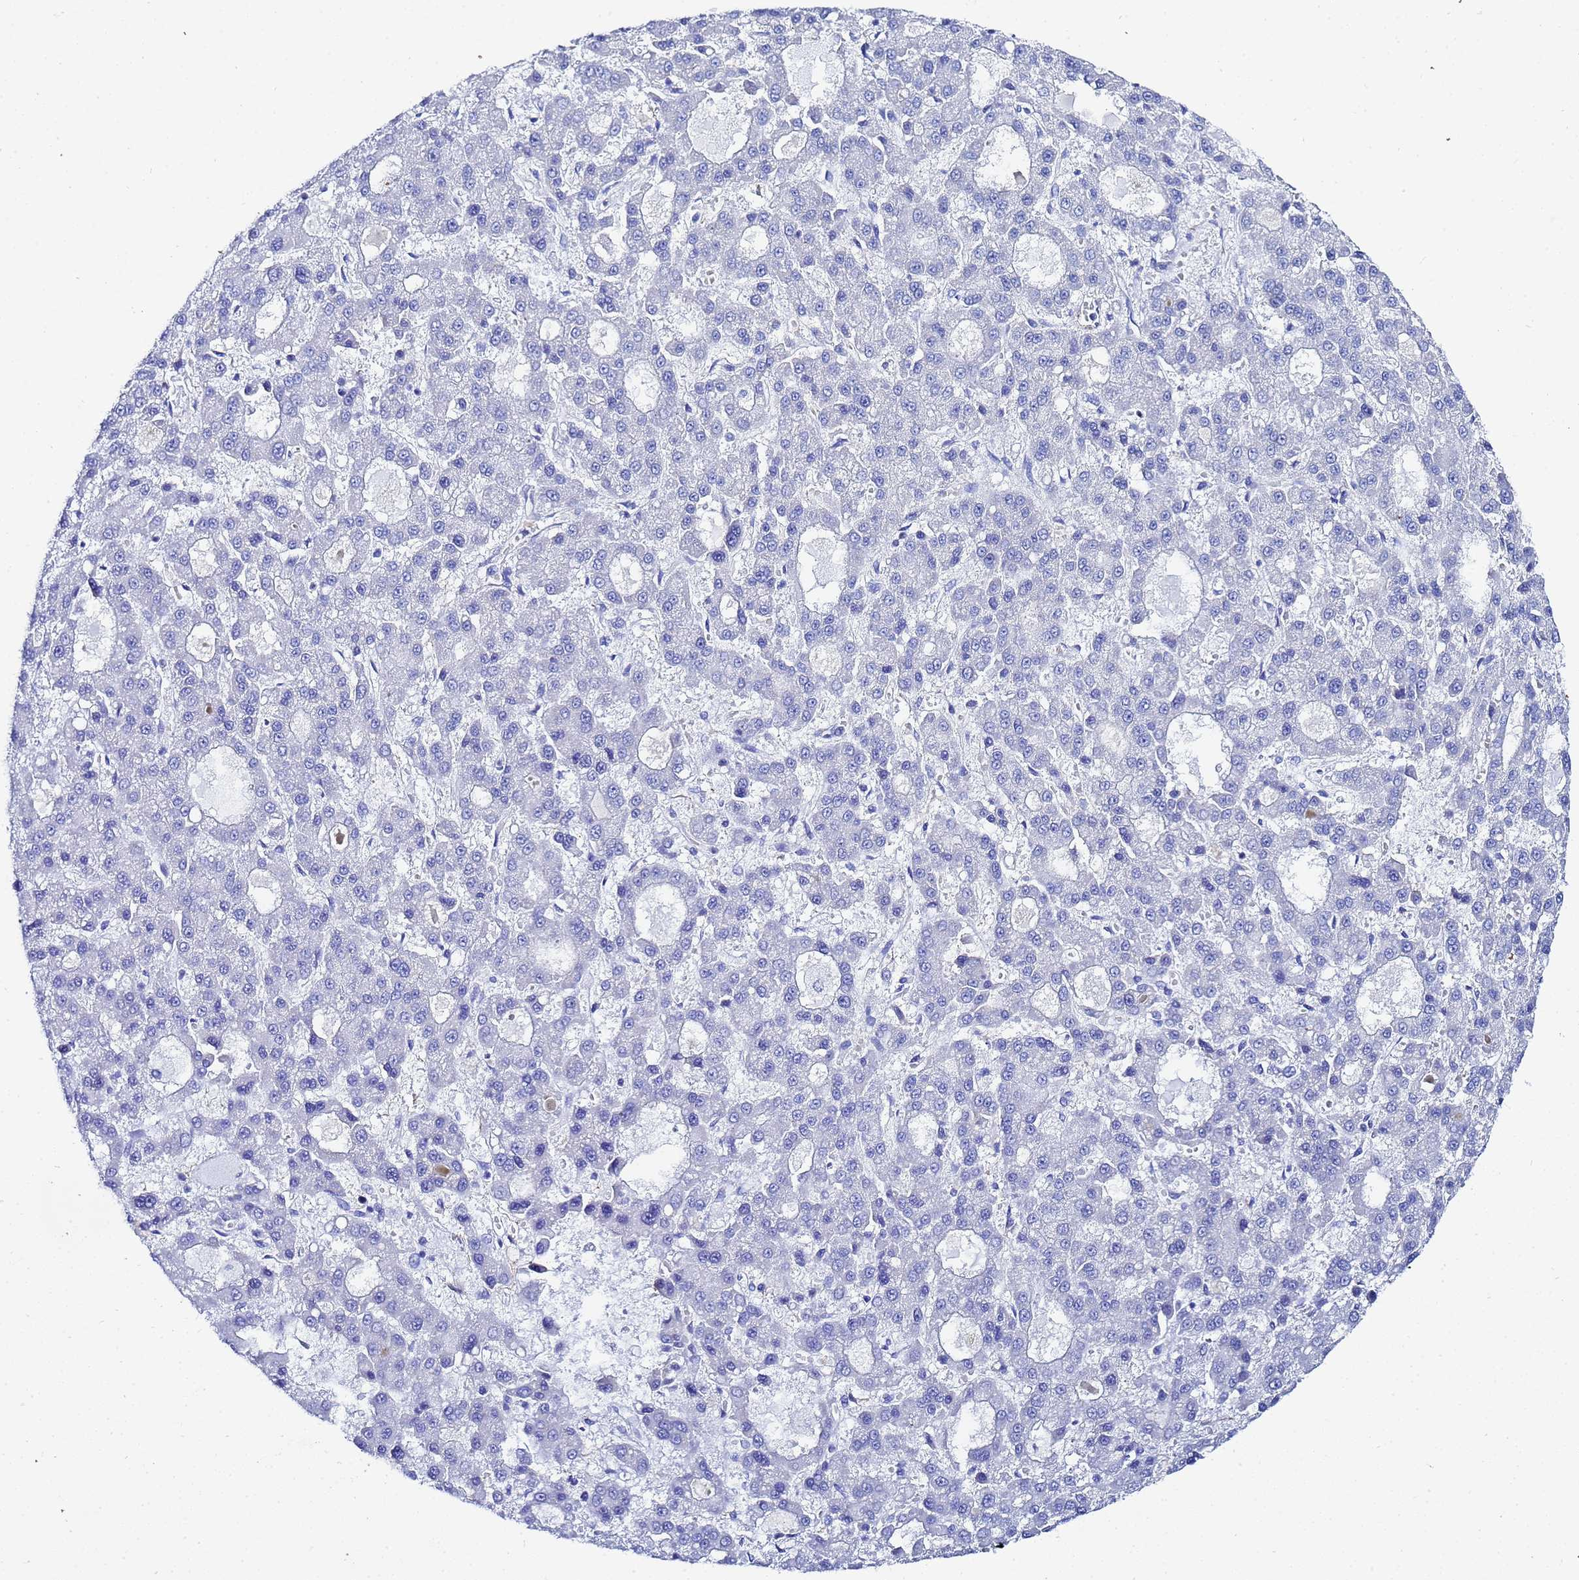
{"staining": {"intensity": "negative", "quantity": "none", "location": "none"}, "tissue": "liver cancer", "cell_type": "Tumor cells", "image_type": "cancer", "snomed": [{"axis": "morphology", "description": "Carcinoma, Hepatocellular, NOS"}, {"axis": "topography", "description": "Liver"}], "caption": "Immunohistochemical staining of liver cancer (hepatocellular carcinoma) displays no significant positivity in tumor cells.", "gene": "RAB39B", "patient": {"sex": "male", "age": 70}}